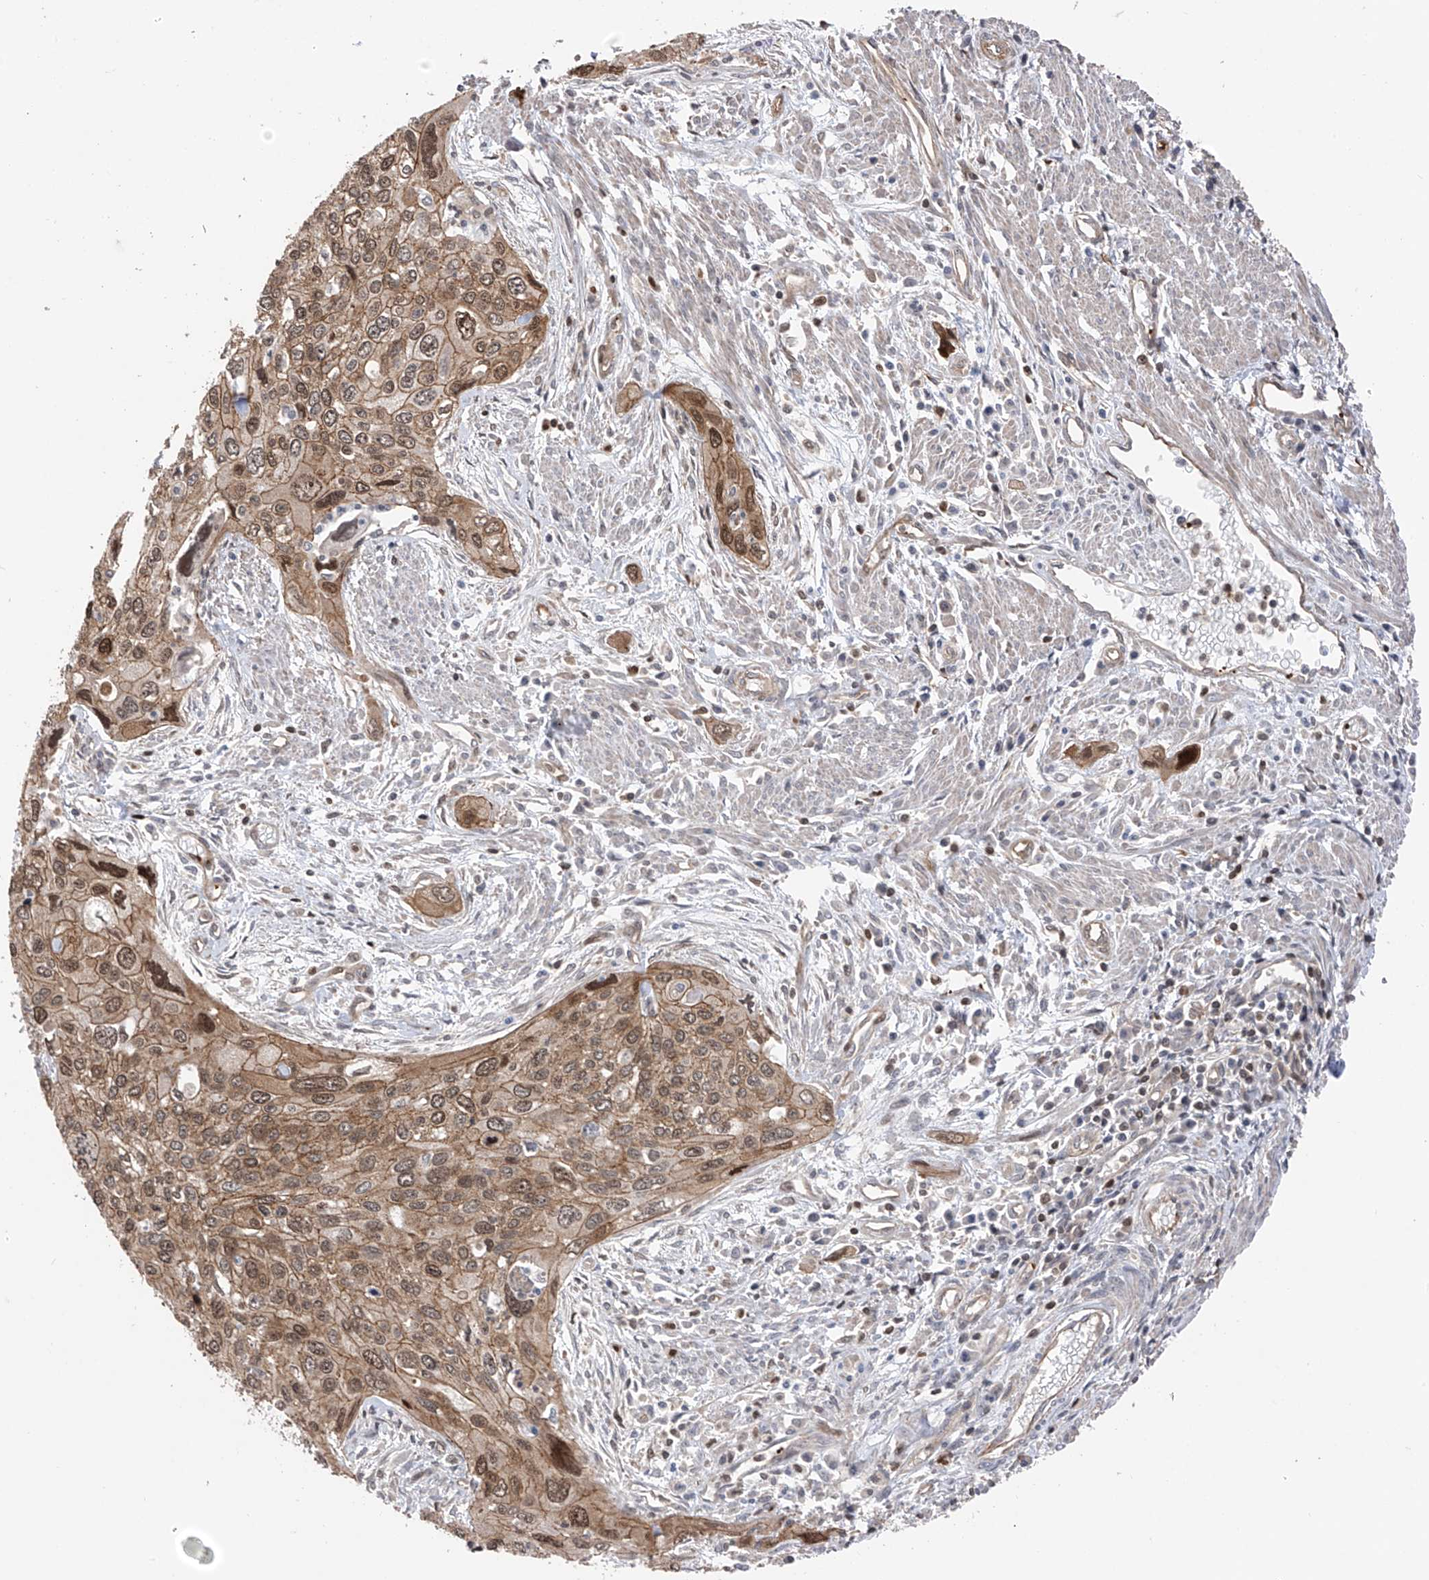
{"staining": {"intensity": "moderate", "quantity": ">75%", "location": "cytoplasmic/membranous,nuclear"}, "tissue": "cervical cancer", "cell_type": "Tumor cells", "image_type": "cancer", "snomed": [{"axis": "morphology", "description": "Squamous cell carcinoma, NOS"}, {"axis": "topography", "description": "Cervix"}], "caption": "Cervical squamous cell carcinoma tissue demonstrates moderate cytoplasmic/membranous and nuclear expression in about >75% of tumor cells, visualized by immunohistochemistry.", "gene": "DNAJC9", "patient": {"sex": "female", "age": 55}}